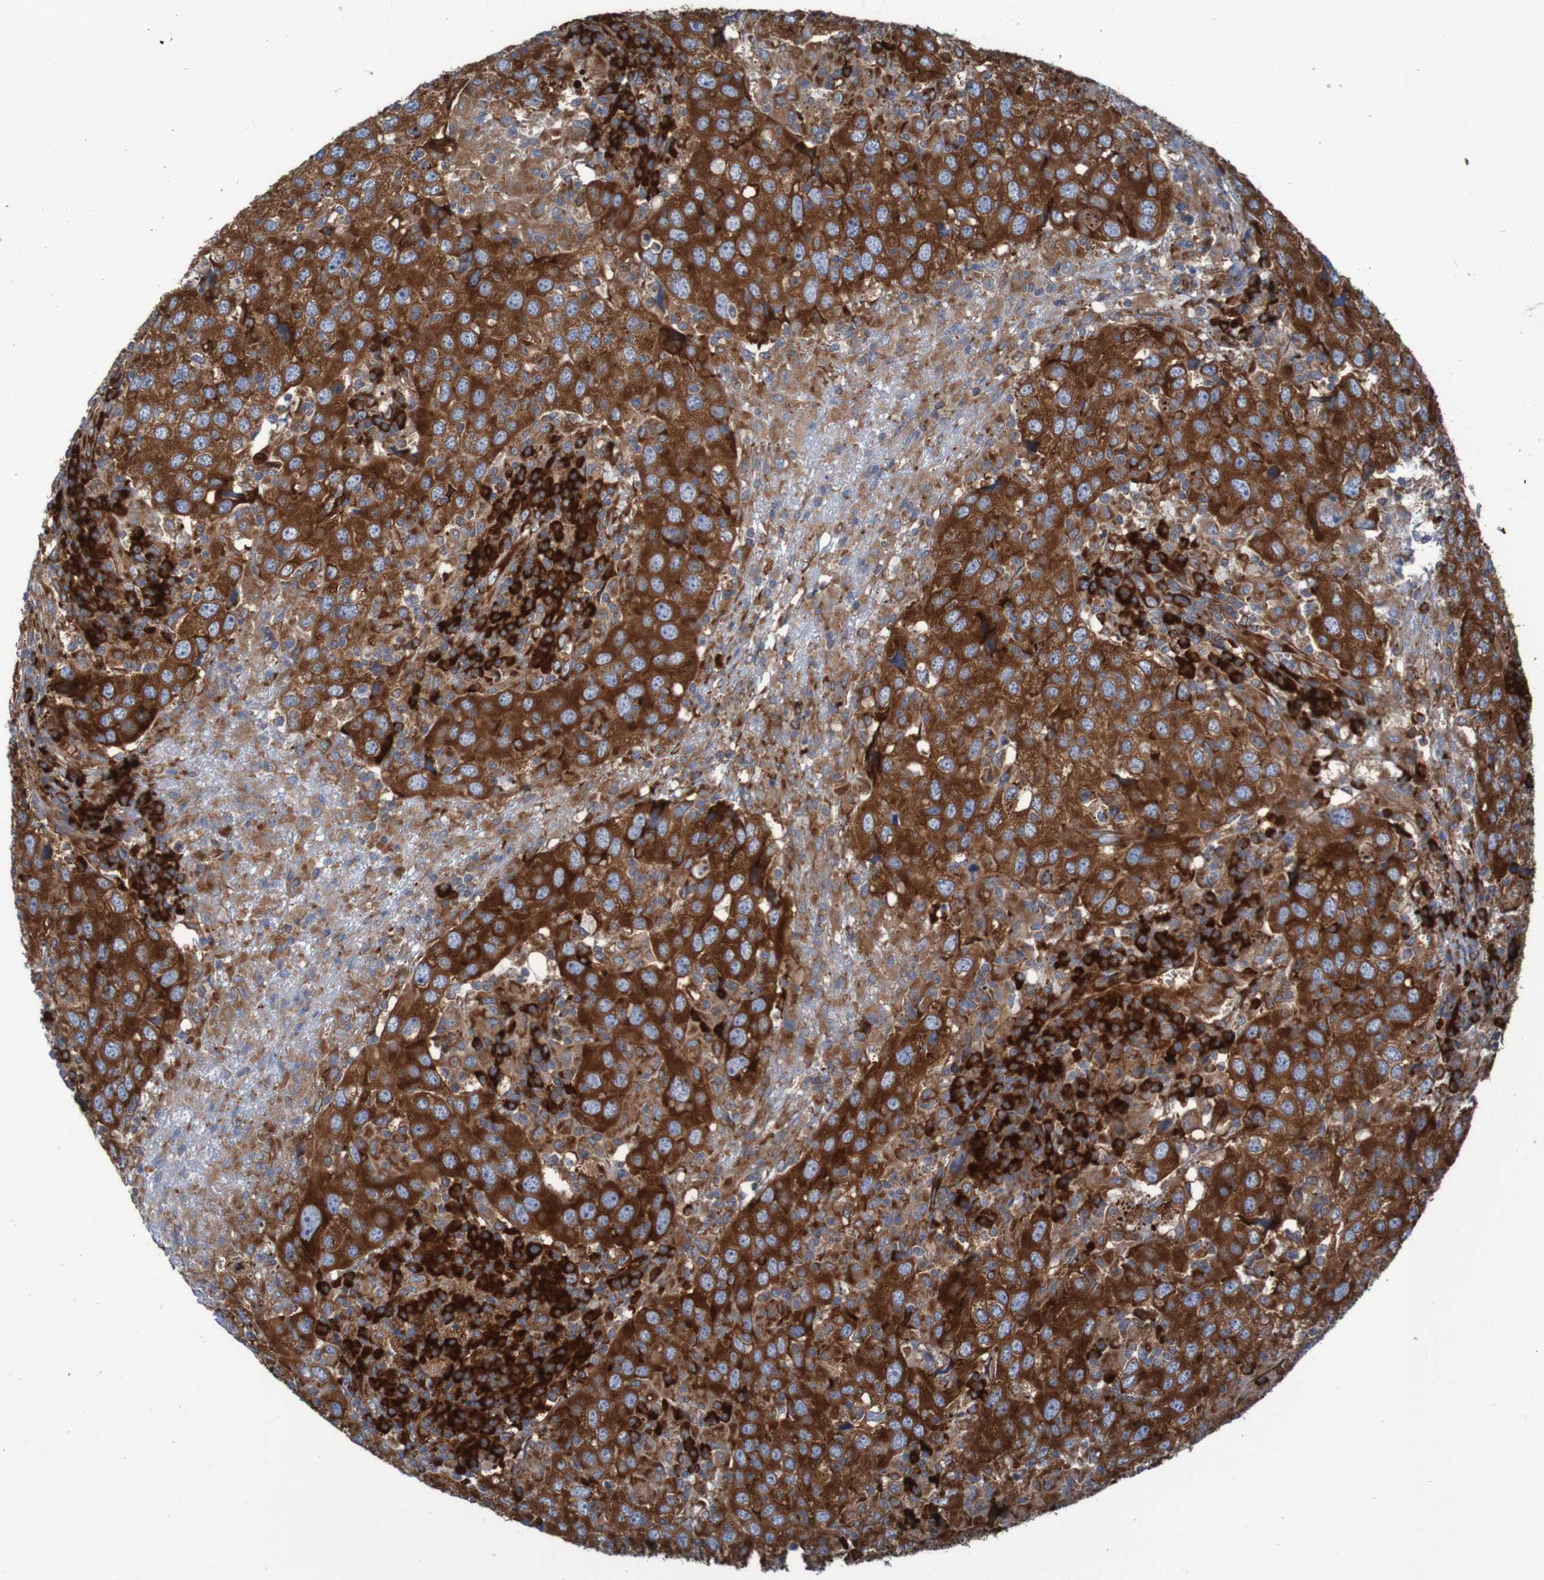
{"staining": {"intensity": "strong", "quantity": ">75%", "location": "cytoplasmic/membranous"}, "tissue": "head and neck cancer", "cell_type": "Tumor cells", "image_type": "cancer", "snomed": [{"axis": "morphology", "description": "Adenocarcinoma, NOS"}, {"axis": "topography", "description": "Salivary gland"}, {"axis": "topography", "description": "Head-Neck"}], "caption": "DAB (3,3'-diaminobenzidine) immunohistochemical staining of adenocarcinoma (head and neck) demonstrates strong cytoplasmic/membranous protein positivity in approximately >75% of tumor cells.", "gene": "RPL10", "patient": {"sex": "female", "age": 65}}